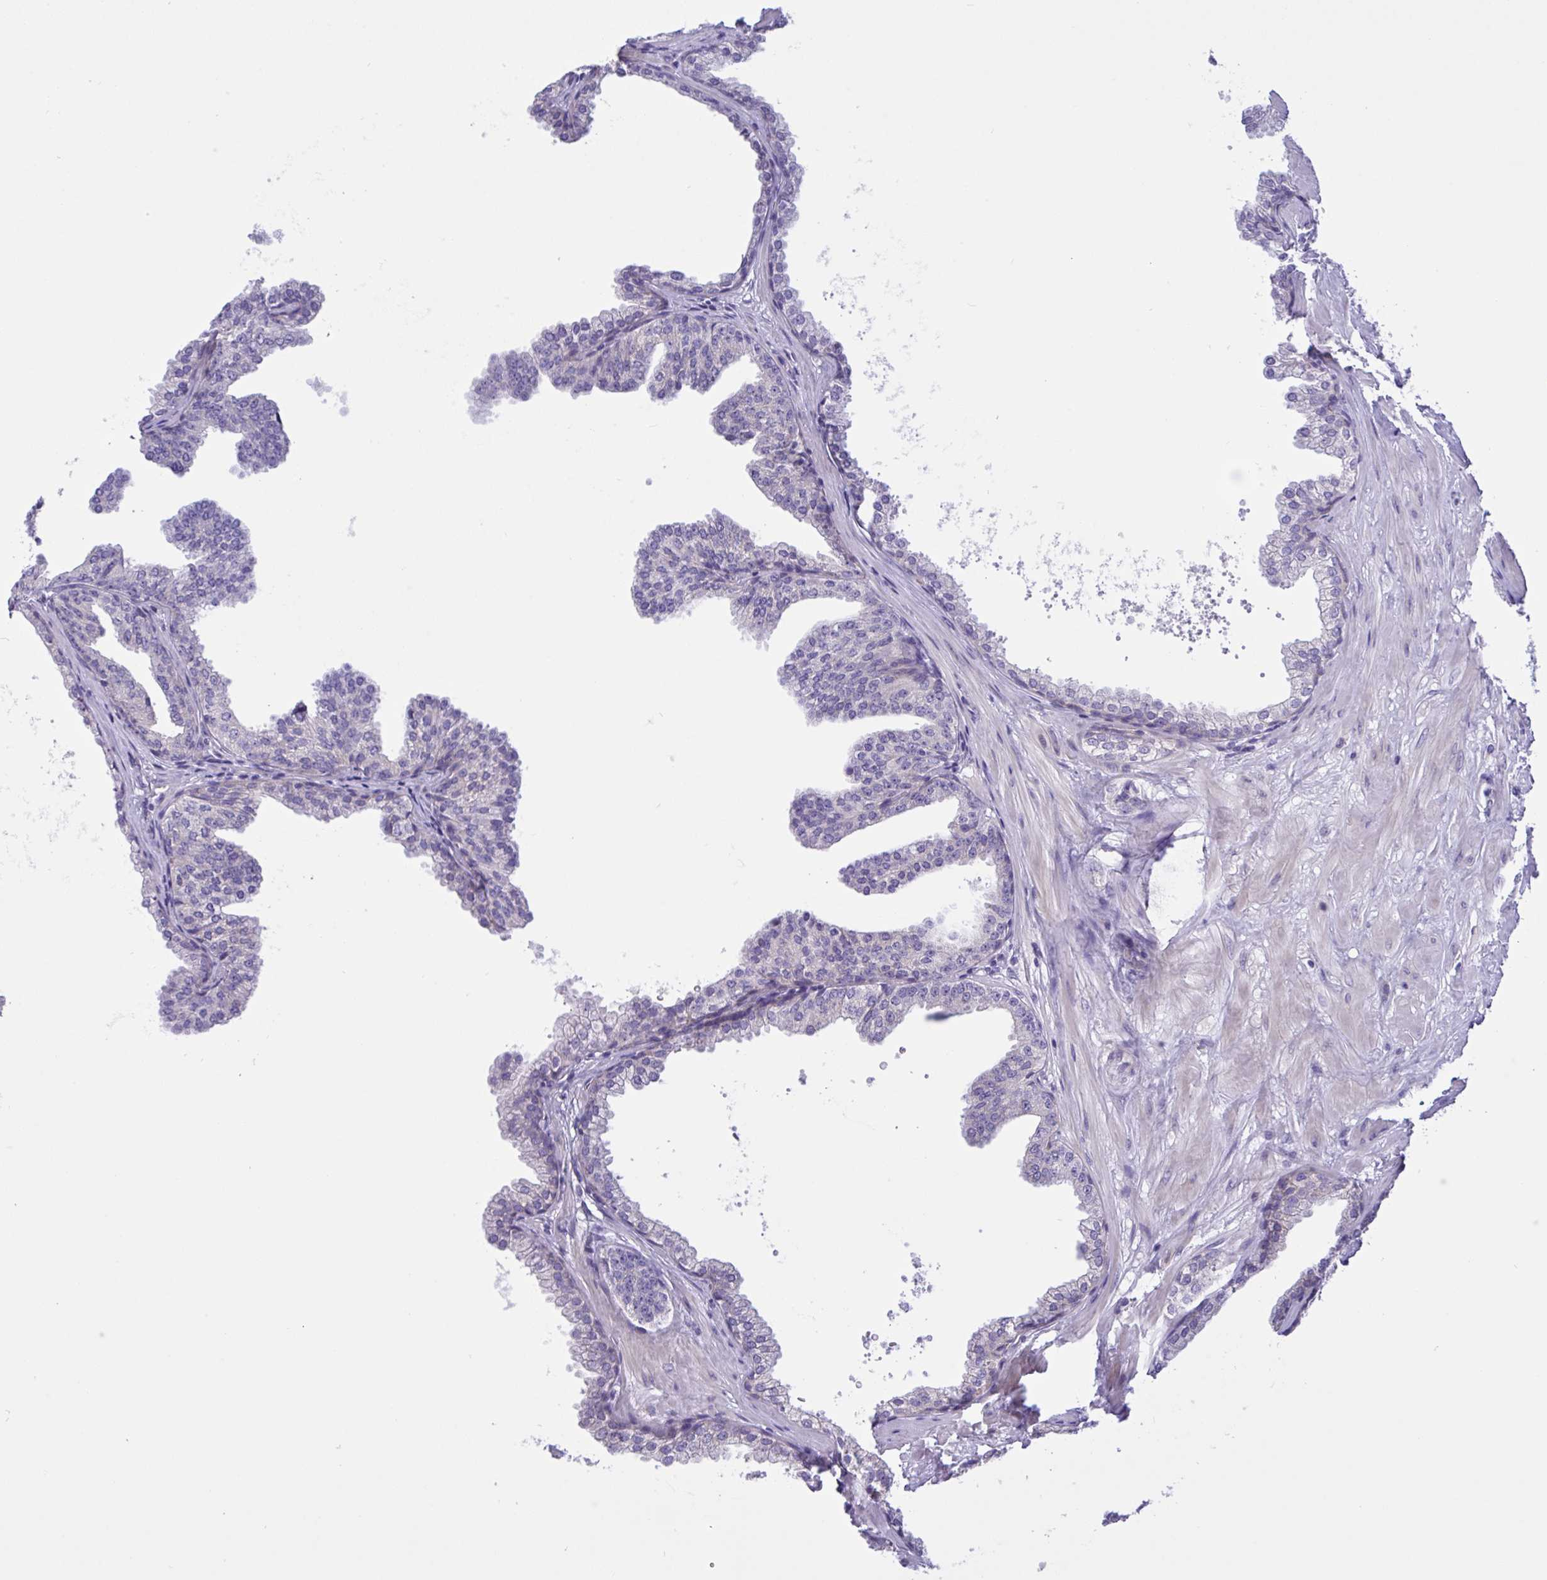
{"staining": {"intensity": "negative", "quantity": "none", "location": "none"}, "tissue": "prostate", "cell_type": "Glandular cells", "image_type": "normal", "snomed": [{"axis": "morphology", "description": "Normal tissue, NOS"}, {"axis": "topography", "description": "Prostate"}], "caption": "Histopathology image shows no protein expression in glandular cells of normal prostate.", "gene": "DSC3", "patient": {"sex": "male", "age": 37}}